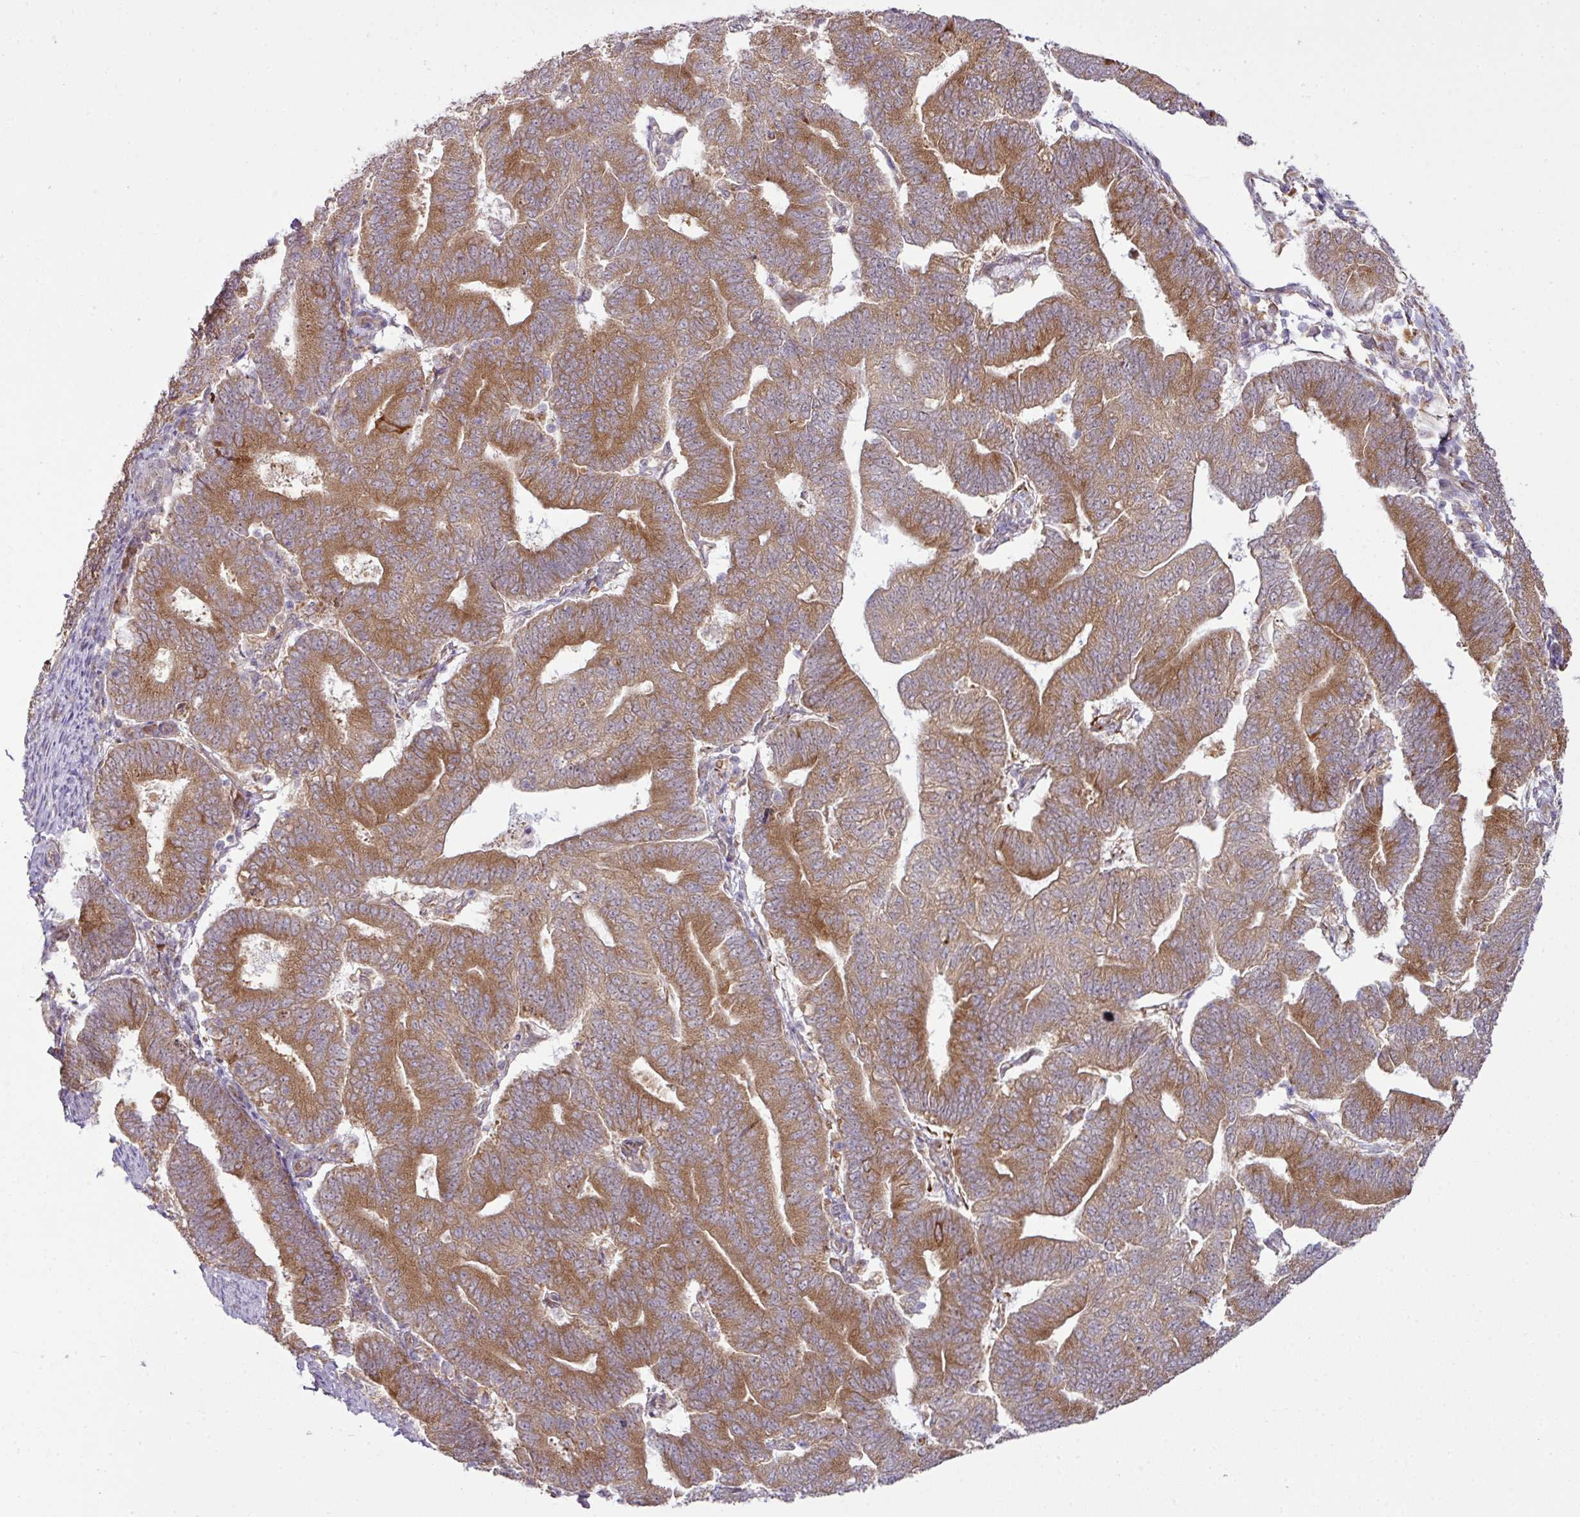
{"staining": {"intensity": "strong", "quantity": ">75%", "location": "cytoplasmic/membranous"}, "tissue": "endometrial cancer", "cell_type": "Tumor cells", "image_type": "cancer", "snomed": [{"axis": "morphology", "description": "Adenocarcinoma, NOS"}, {"axis": "topography", "description": "Endometrium"}], "caption": "Human endometrial cancer (adenocarcinoma) stained with a protein marker displays strong staining in tumor cells.", "gene": "DNAAF4", "patient": {"sex": "female", "age": 70}}